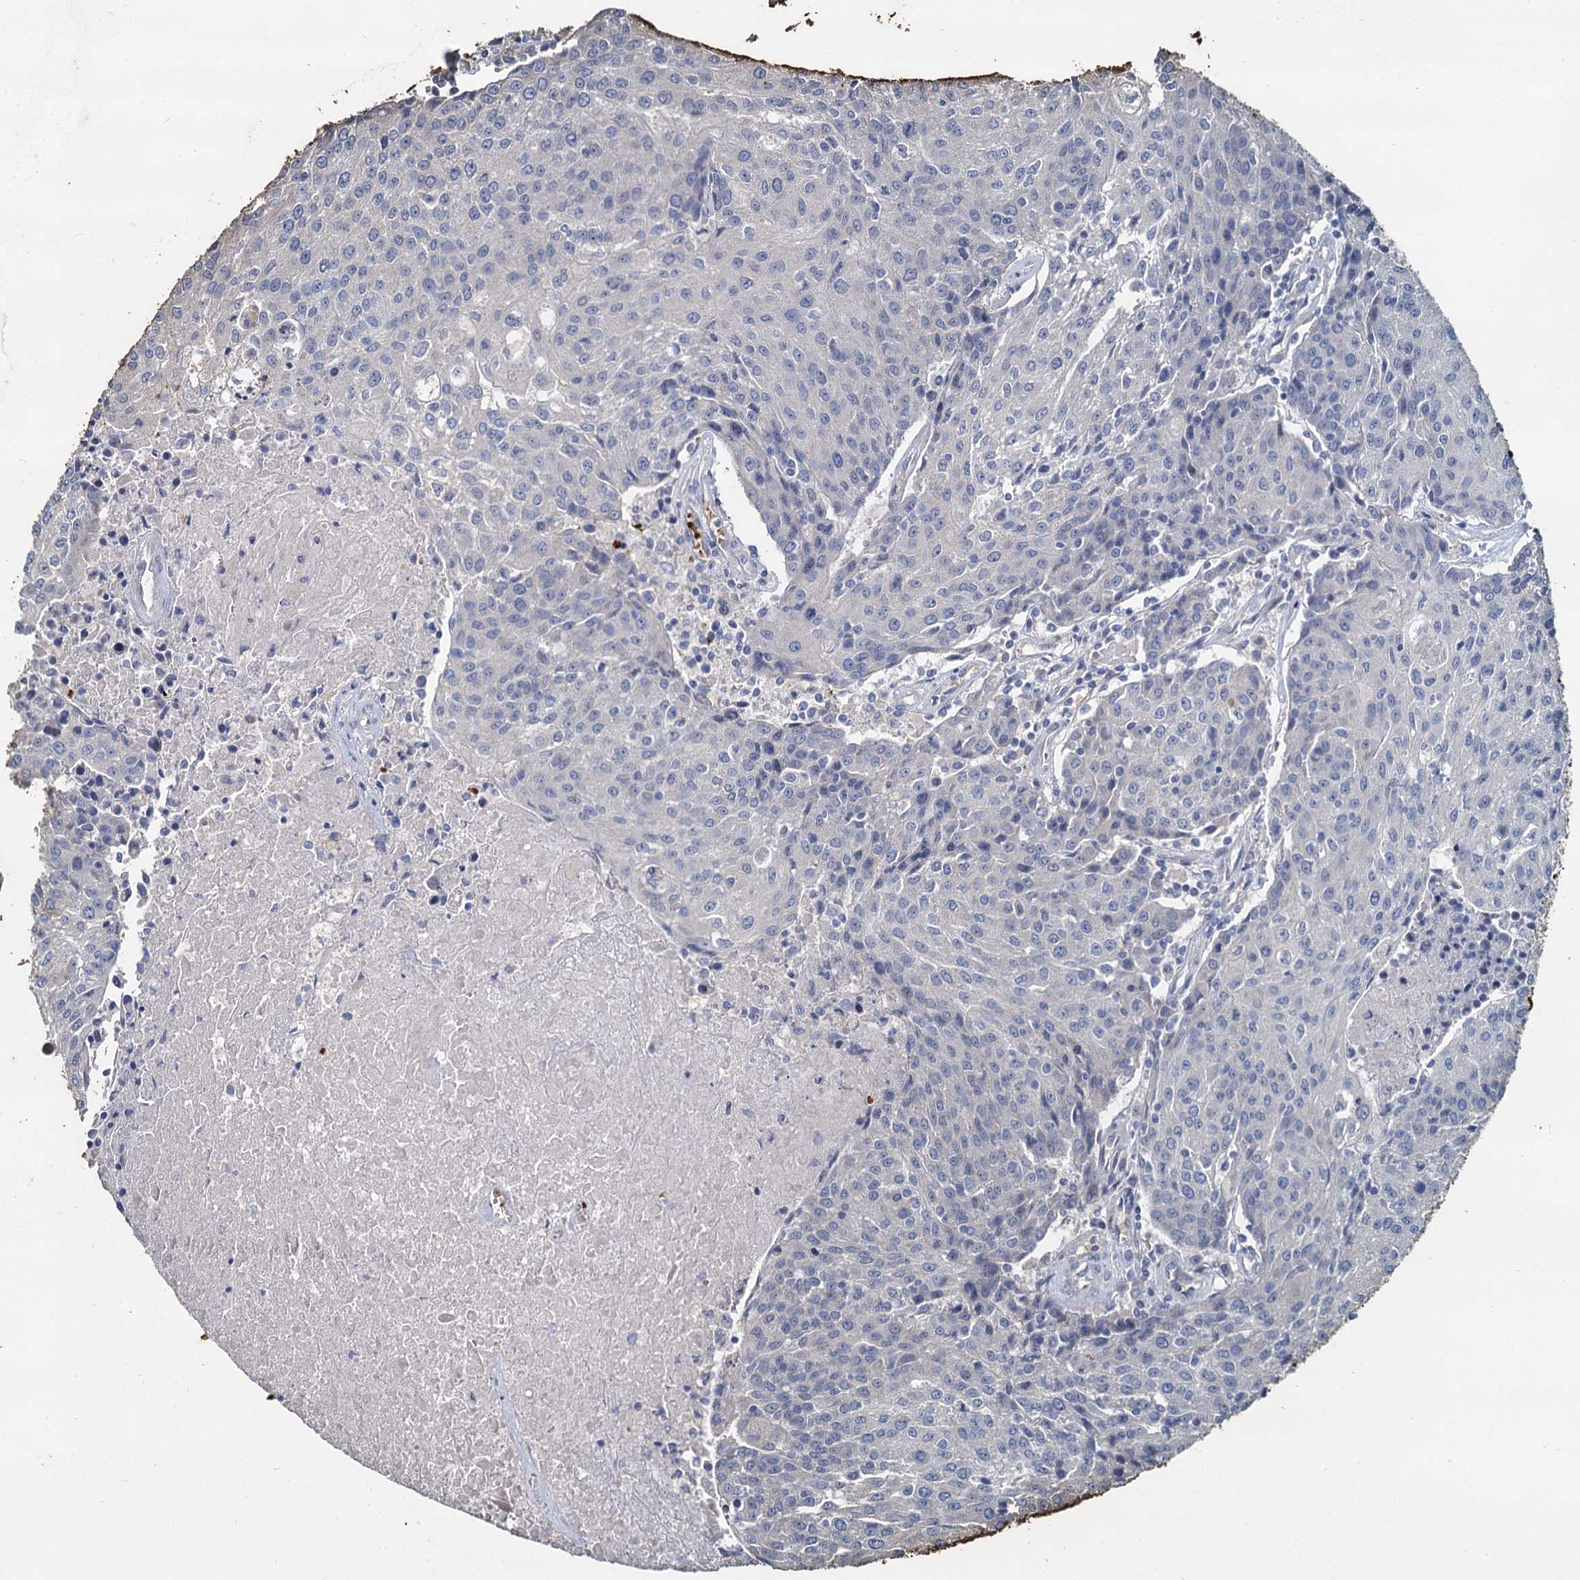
{"staining": {"intensity": "weak", "quantity": "<25%", "location": "cytoplasmic/membranous"}, "tissue": "urothelial cancer", "cell_type": "Tumor cells", "image_type": "cancer", "snomed": [{"axis": "morphology", "description": "Urothelial carcinoma, High grade"}, {"axis": "topography", "description": "Urinary bladder"}], "caption": "Immunohistochemical staining of human urothelial cancer reveals no significant positivity in tumor cells.", "gene": "TCTN2", "patient": {"sex": "female", "age": 85}}